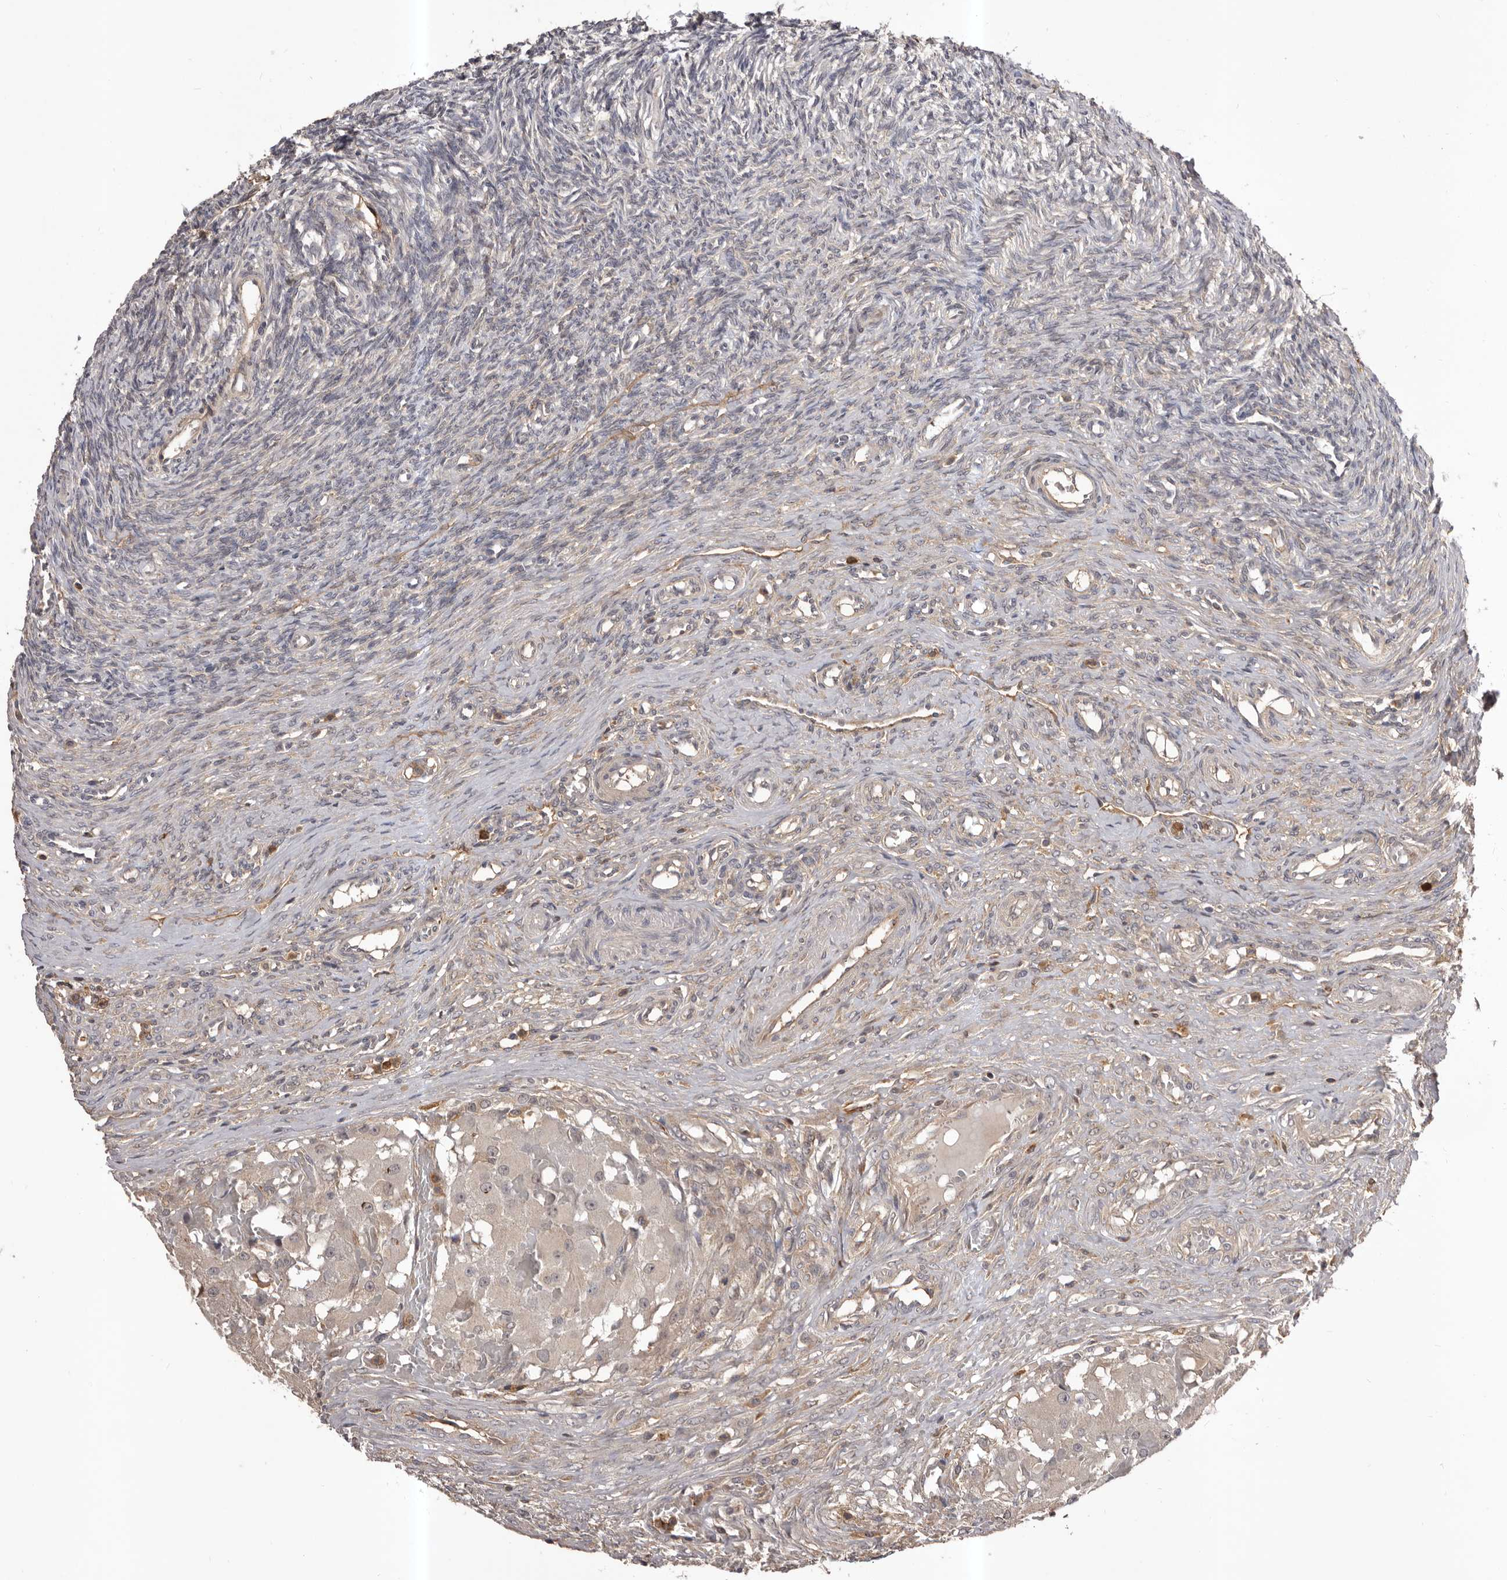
{"staining": {"intensity": "weak", "quantity": "25%-75%", "location": "cytoplasmic/membranous"}, "tissue": "ovary", "cell_type": "Follicle cells", "image_type": "normal", "snomed": [{"axis": "morphology", "description": "Adenocarcinoma, NOS"}, {"axis": "topography", "description": "Endometrium"}], "caption": "Protein analysis of unremarkable ovary displays weak cytoplasmic/membranous staining in about 25%-75% of follicle cells. (DAB IHC with brightfield microscopy, high magnification).", "gene": "GLIPR2", "patient": {"sex": "female", "age": 32}}